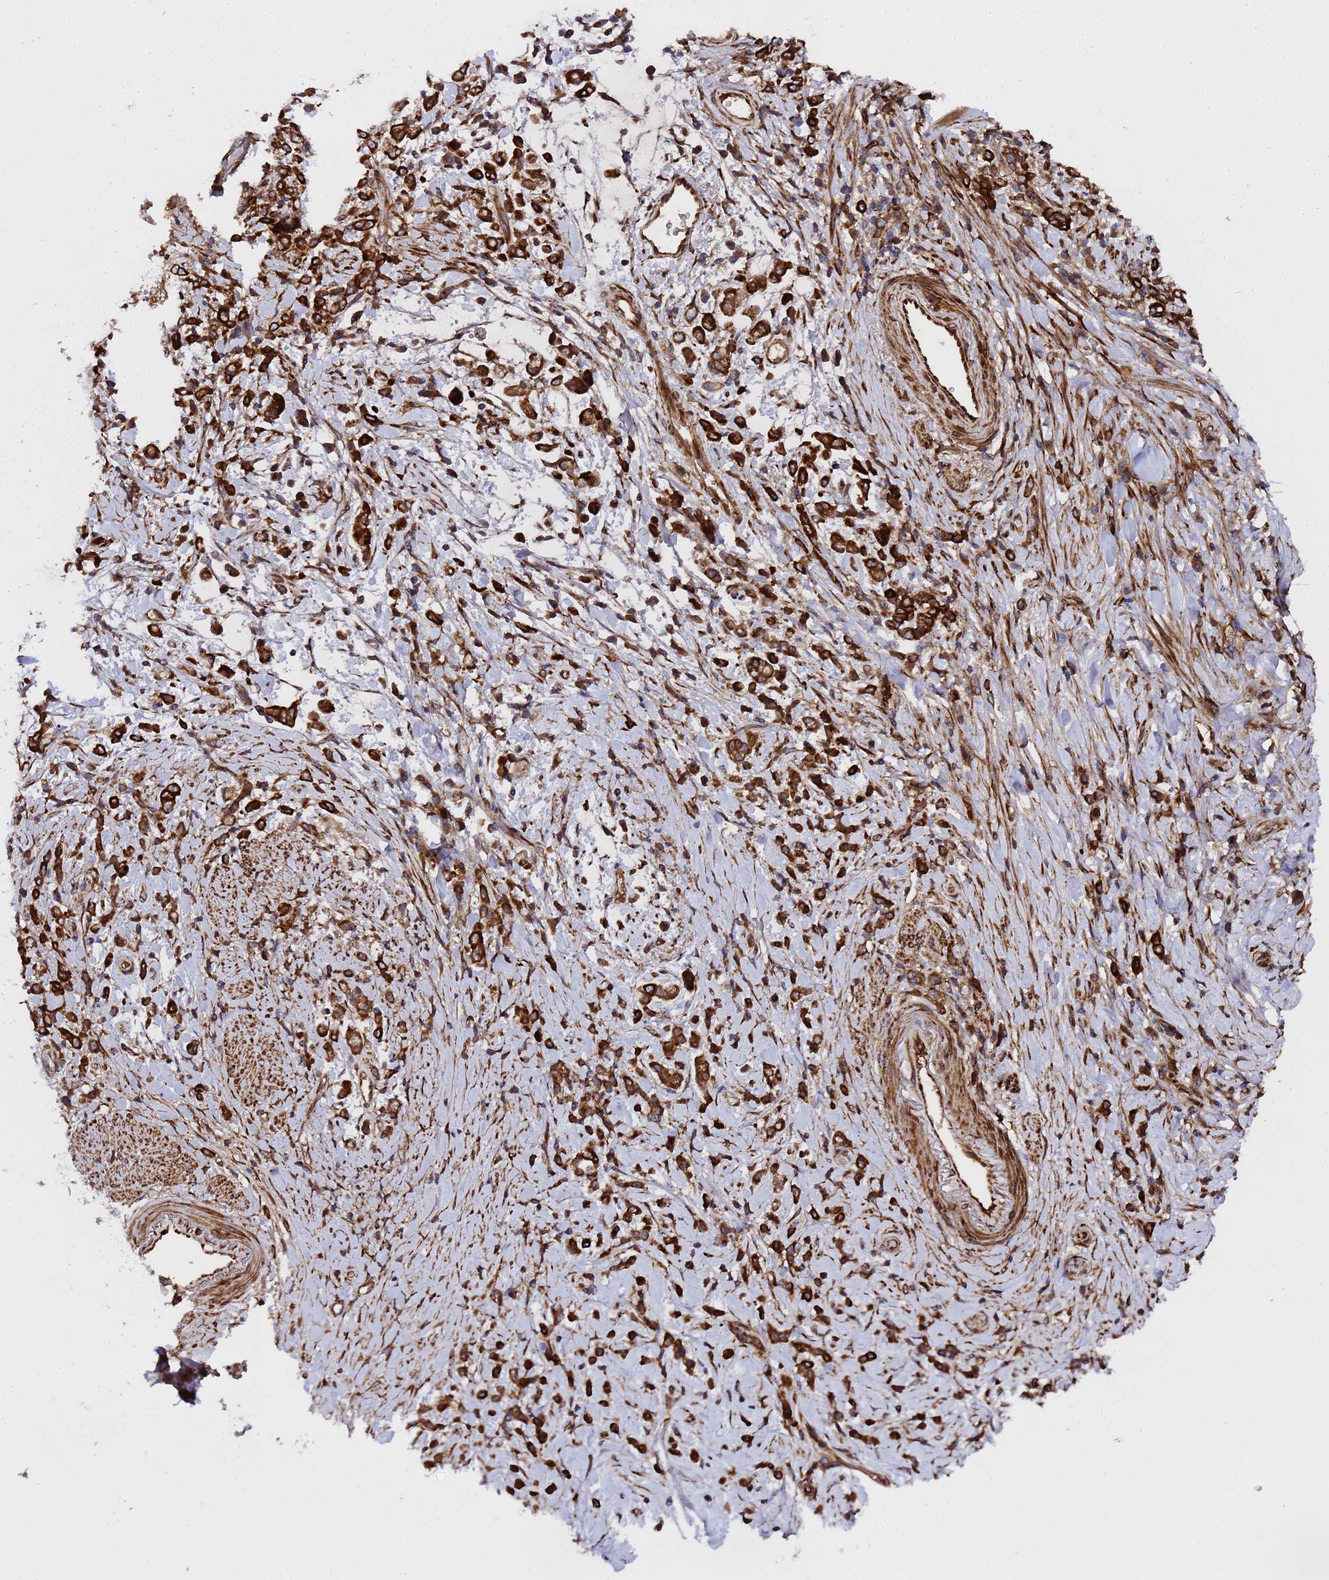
{"staining": {"intensity": "strong", "quantity": ">75%", "location": "cytoplasmic/membranous"}, "tissue": "stomach cancer", "cell_type": "Tumor cells", "image_type": "cancer", "snomed": [{"axis": "morphology", "description": "Adenocarcinoma, NOS"}, {"axis": "topography", "description": "Stomach"}], "caption": "Stomach cancer (adenocarcinoma) stained for a protein demonstrates strong cytoplasmic/membranous positivity in tumor cells.", "gene": "MOCS1", "patient": {"sex": "female", "age": 60}}